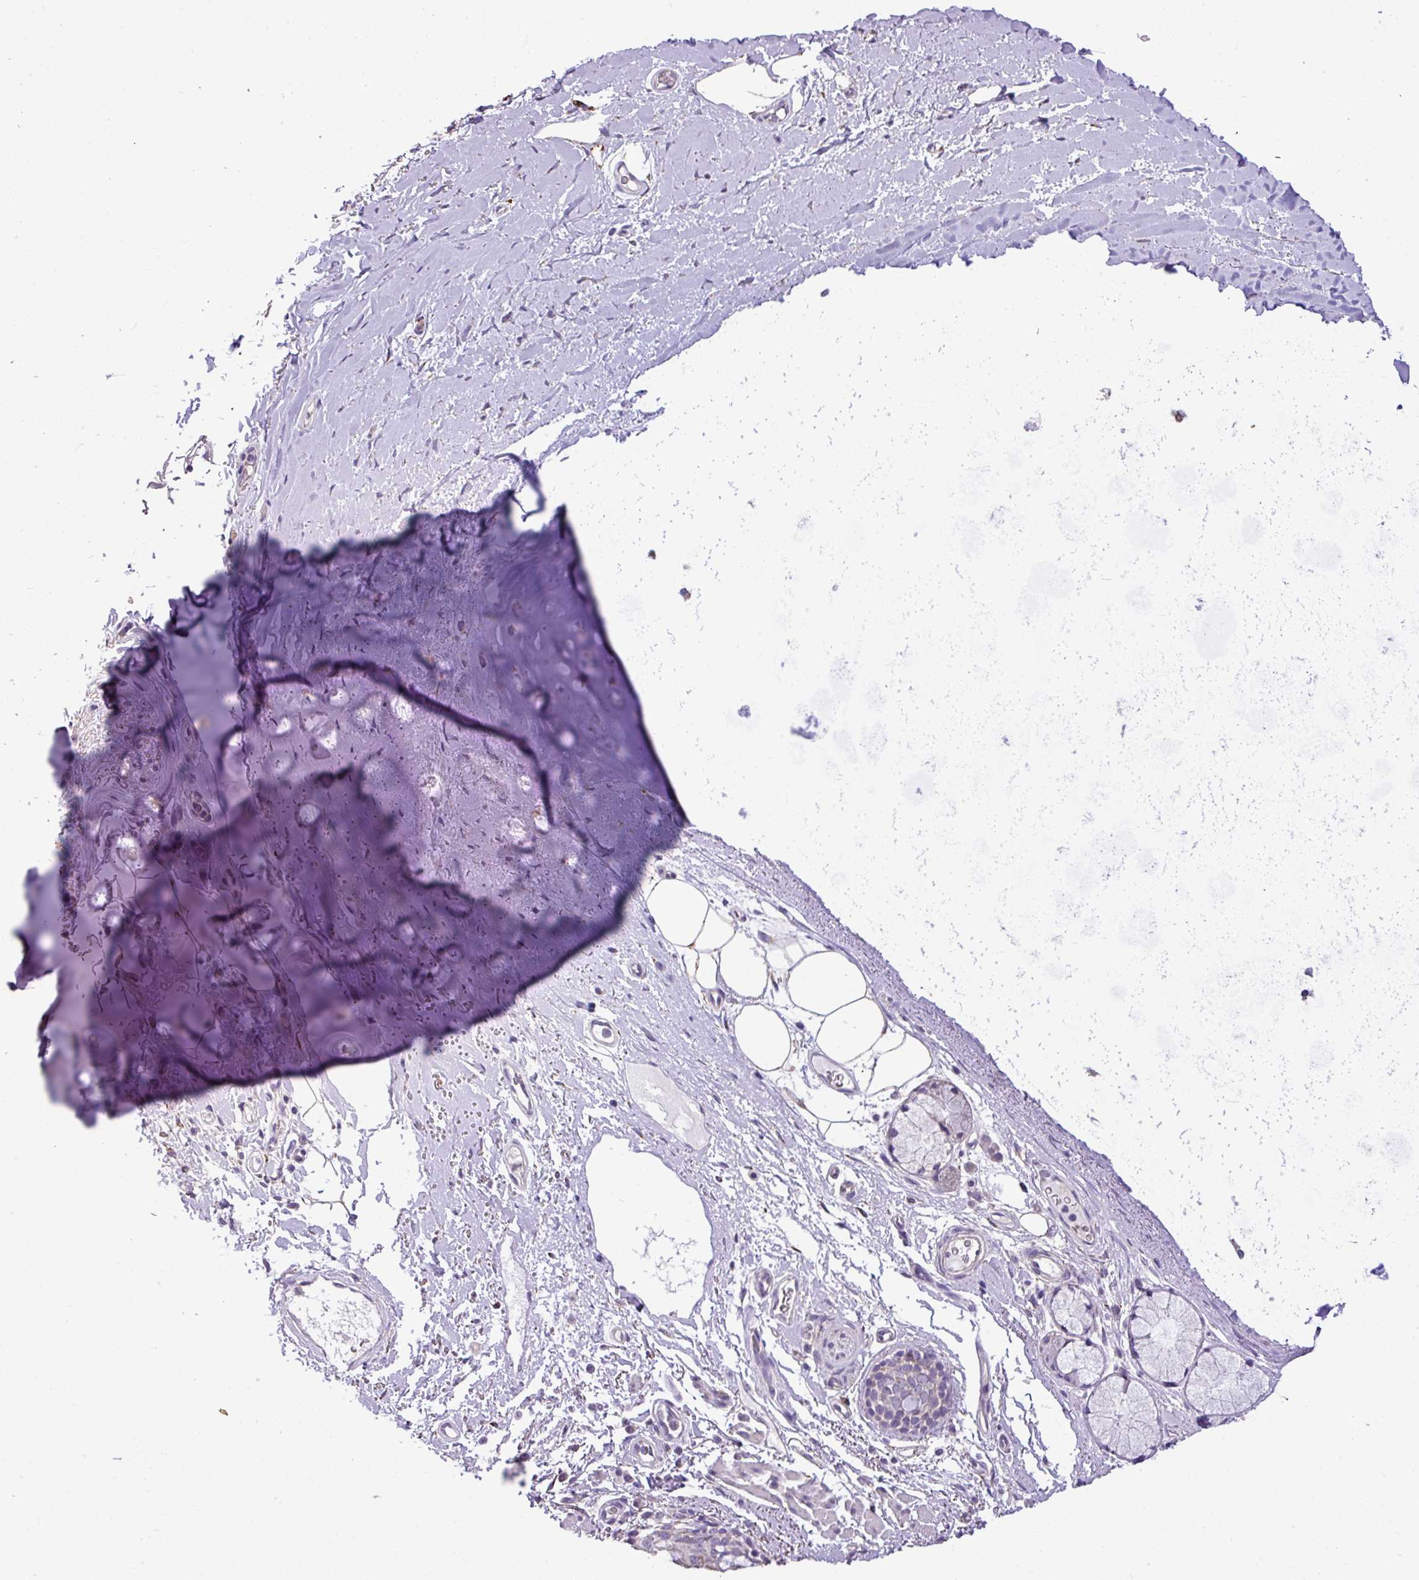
{"staining": {"intensity": "negative", "quantity": "none", "location": "none"}, "tissue": "adipose tissue", "cell_type": "Adipocytes", "image_type": "normal", "snomed": [{"axis": "morphology", "description": "Normal tissue, NOS"}, {"axis": "topography", "description": "Cartilage tissue"}, {"axis": "topography", "description": "Bronchus"}], "caption": "The immunohistochemistry image has no significant positivity in adipocytes of adipose tissue.", "gene": "ALDH2", "patient": {"sex": "female", "age": 72}}